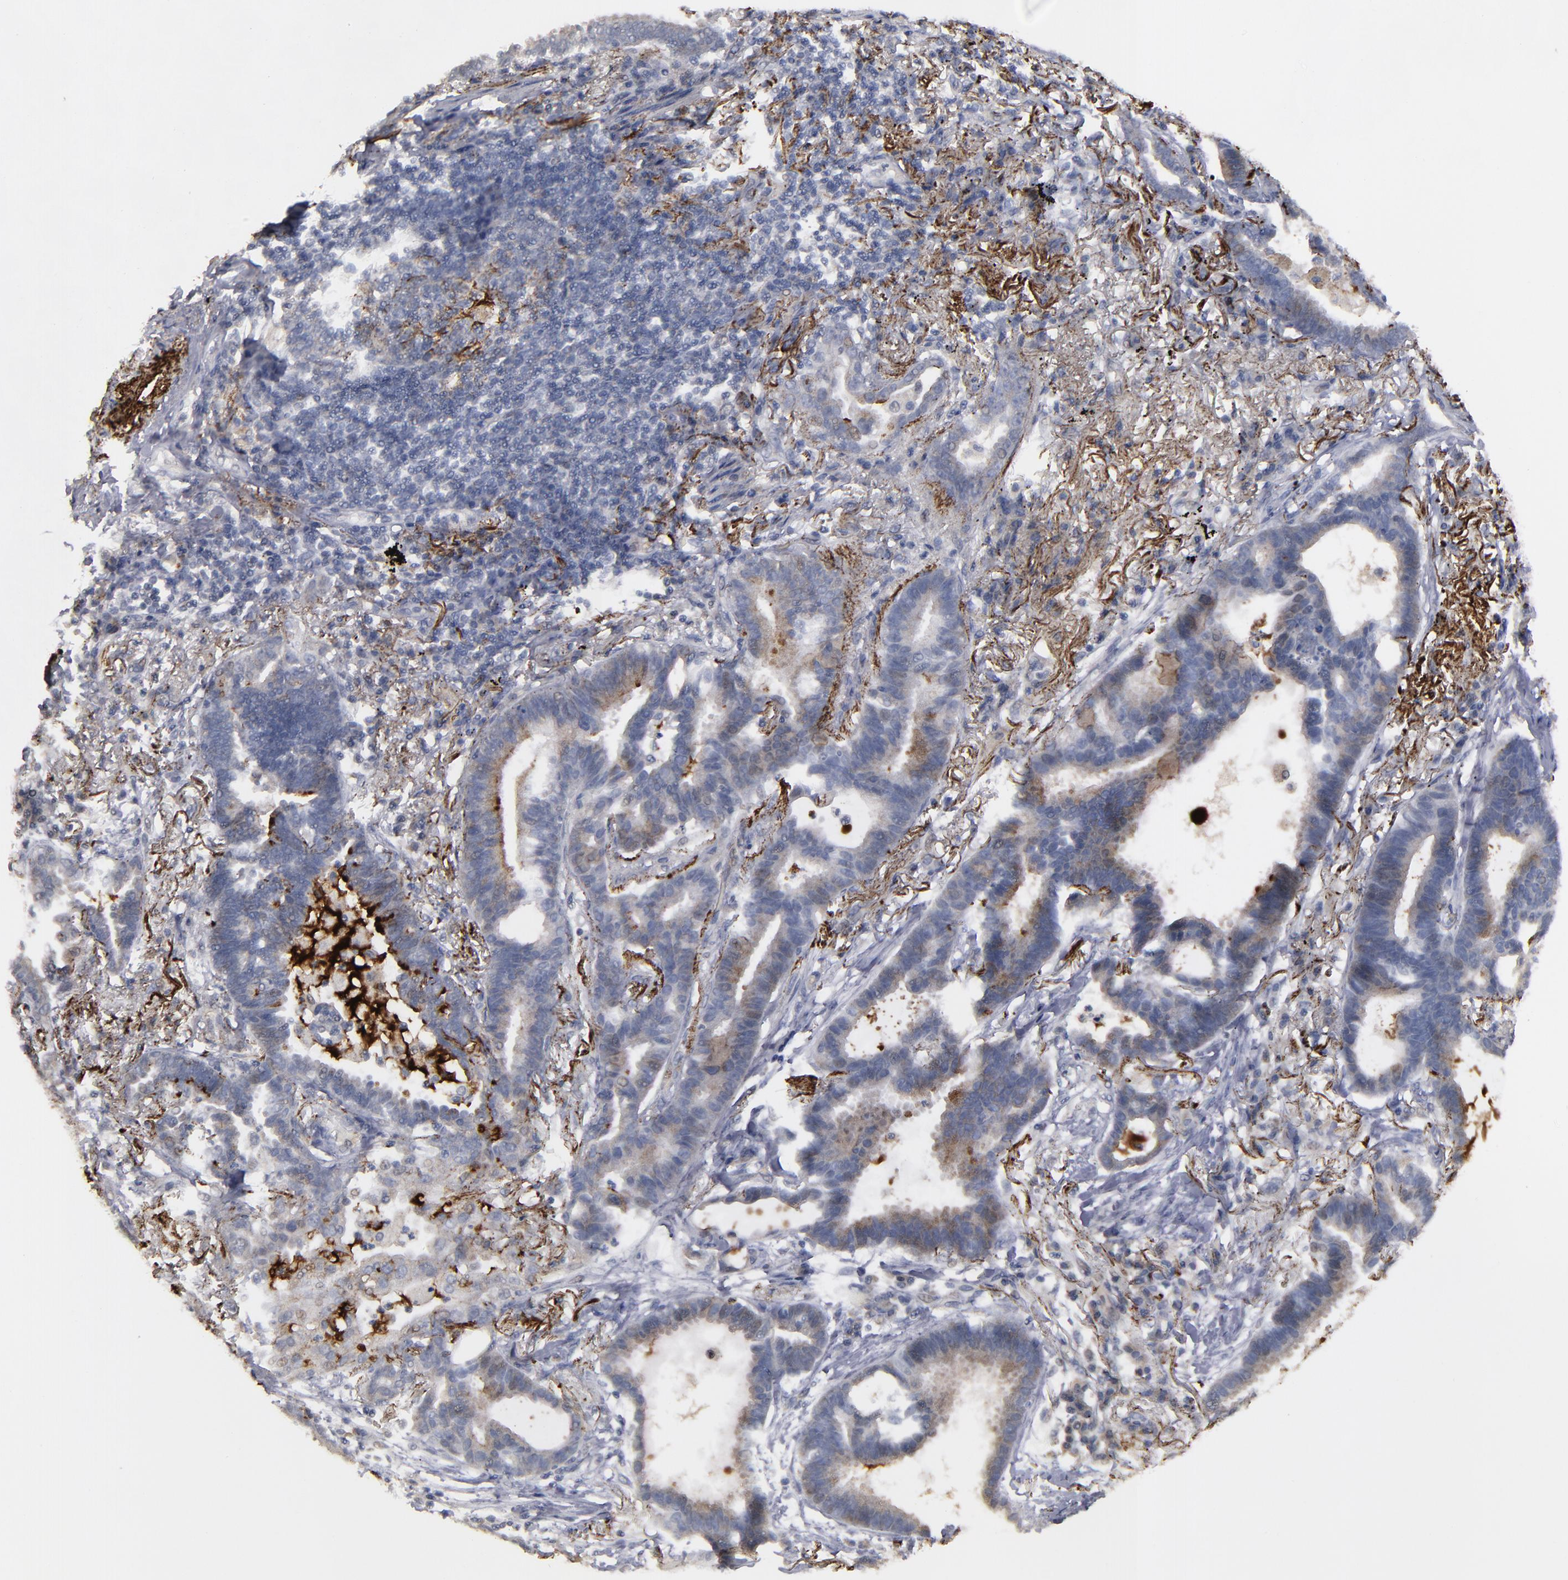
{"staining": {"intensity": "moderate", "quantity": "<25%", "location": "cytoplasmic/membranous"}, "tissue": "lung cancer", "cell_type": "Tumor cells", "image_type": "cancer", "snomed": [{"axis": "morphology", "description": "Adenocarcinoma, NOS"}, {"axis": "topography", "description": "Lung"}], "caption": "Lung adenocarcinoma tissue reveals moderate cytoplasmic/membranous expression in about <25% of tumor cells", "gene": "GPM6B", "patient": {"sex": "female", "age": 64}}